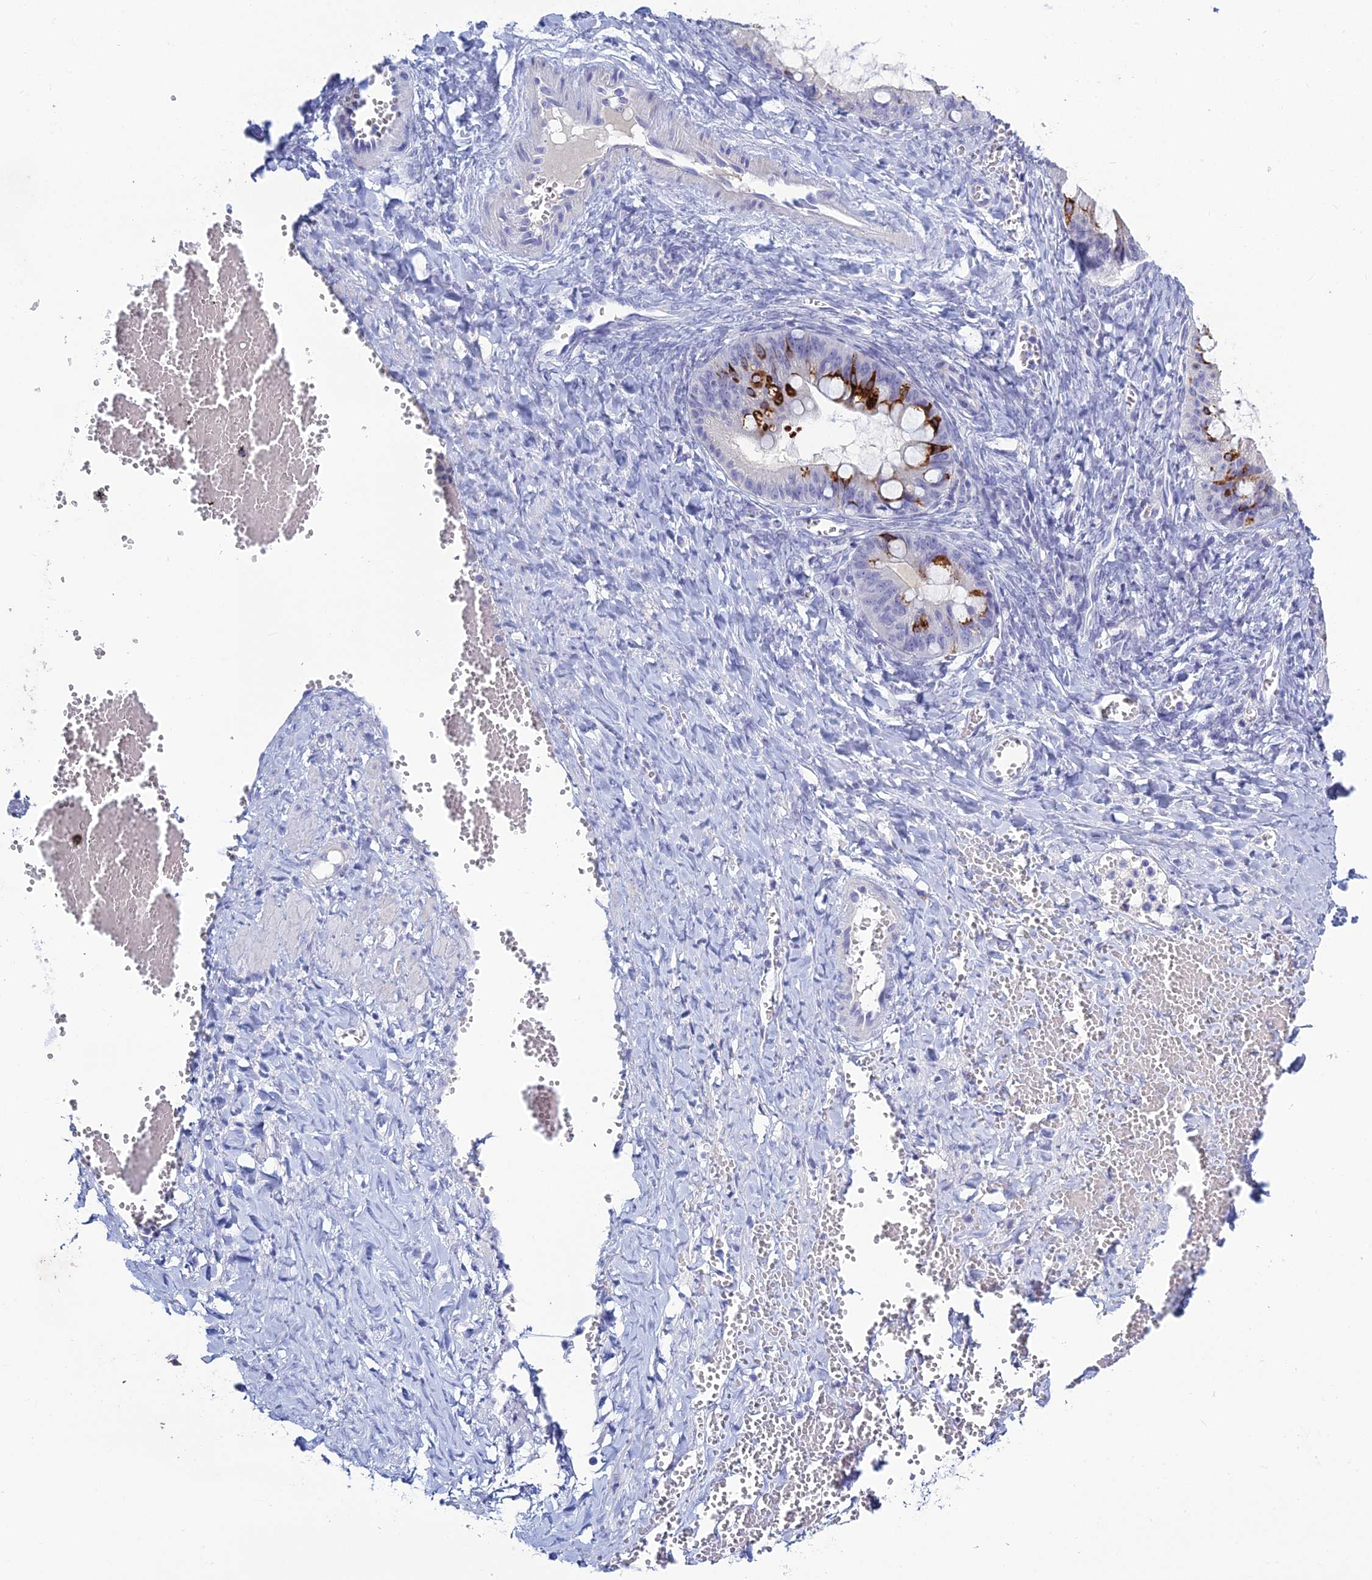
{"staining": {"intensity": "strong", "quantity": "<25%", "location": "cytoplasmic/membranous"}, "tissue": "ovarian cancer", "cell_type": "Tumor cells", "image_type": "cancer", "snomed": [{"axis": "morphology", "description": "Cystadenocarcinoma, mucinous, NOS"}, {"axis": "topography", "description": "Ovary"}], "caption": "Immunohistochemistry of human ovarian cancer (mucinous cystadenocarcinoma) exhibits medium levels of strong cytoplasmic/membranous staining in about <25% of tumor cells.", "gene": "MUC13", "patient": {"sex": "female", "age": 73}}